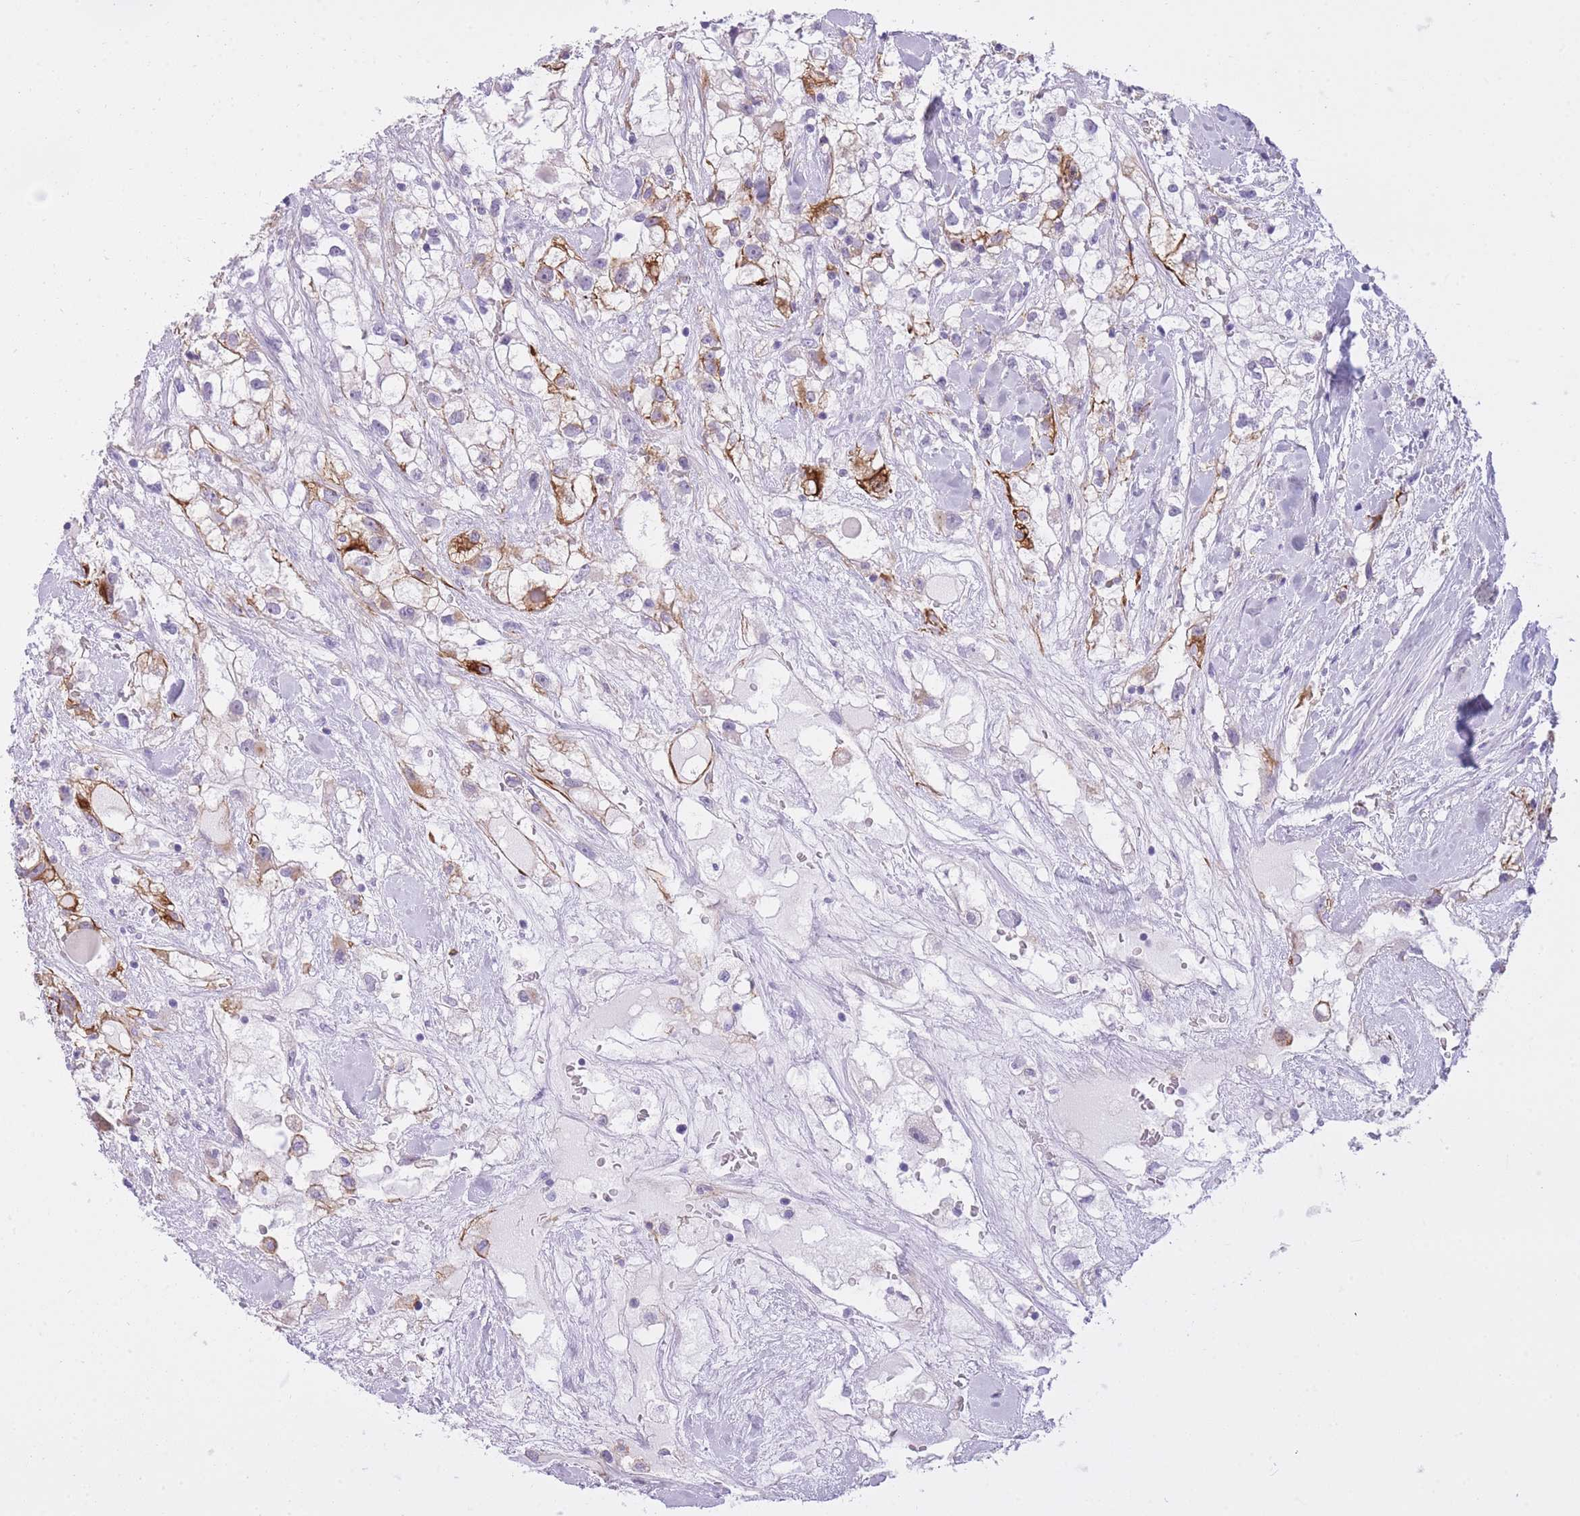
{"staining": {"intensity": "strong", "quantity": "<25%", "location": "cytoplasmic/membranous"}, "tissue": "renal cancer", "cell_type": "Tumor cells", "image_type": "cancer", "snomed": [{"axis": "morphology", "description": "Adenocarcinoma, NOS"}, {"axis": "topography", "description": "Kidney"}], "caption": "Human adenocarcinoma (renal) stained with a protein marker reveals strong staining in tumor cells.", "gene": "RADX", "patient": {"sex": "male", "age": 59}}